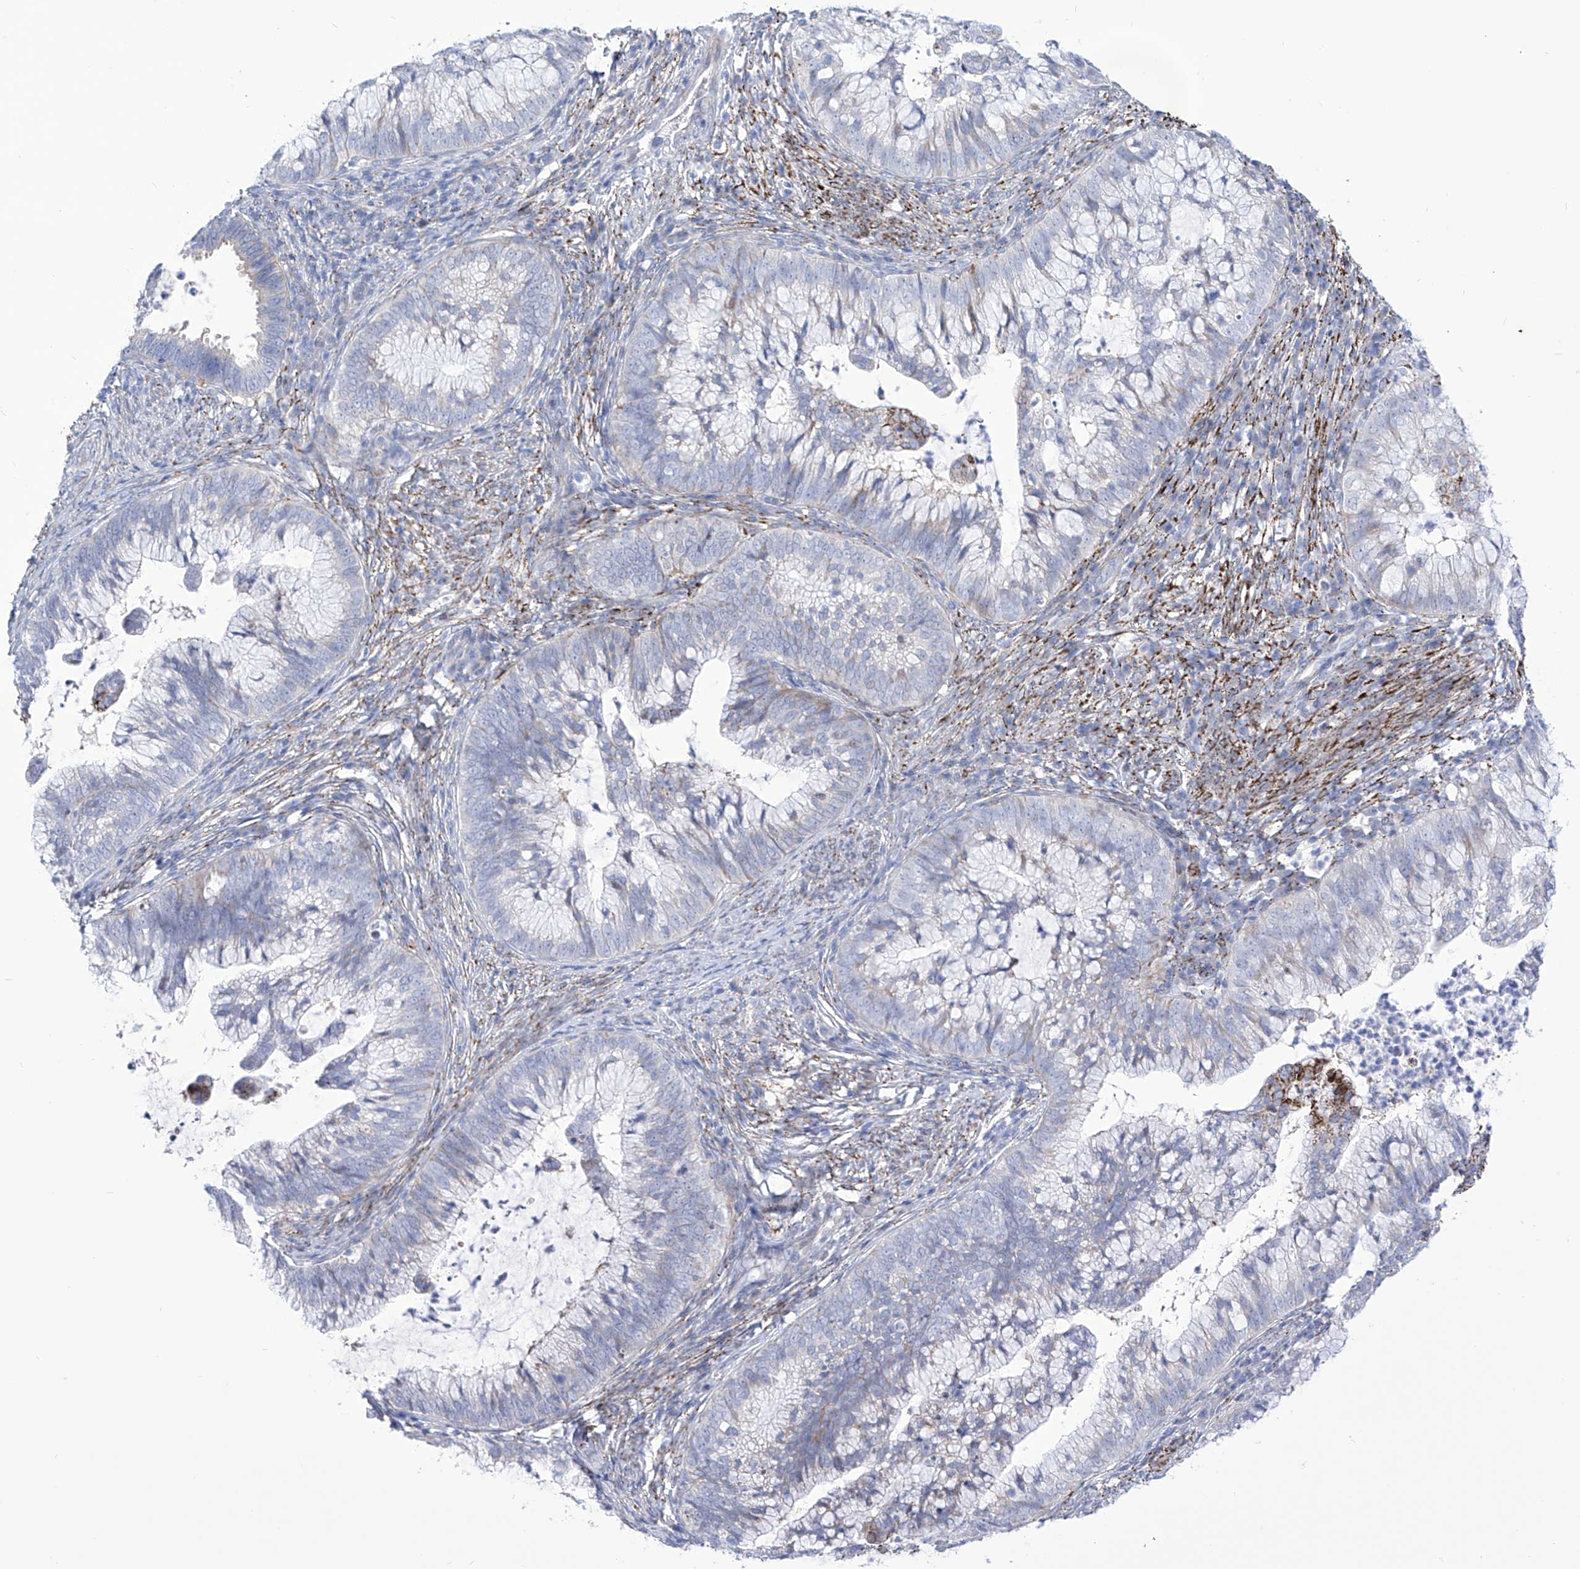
{"staining": {"intensity": "negative", "quantity": "none", "location": "none"}, "tissue": "cervical cancer", "cell_type": "Tumor cells", "image_type": "cancer", "snomed": [{"axis": "morphology", "description": "Adenocarcinoma, NOS"}, {"axis": "topography", "description": "Cervix"}], "caption": "Adenocarcinoma (cervical) was stained to show a protein in brown. There is no significant positivity in tumor cells.", "gene": "C1orf87", "patient": {"sex": "female", "age": 36}}